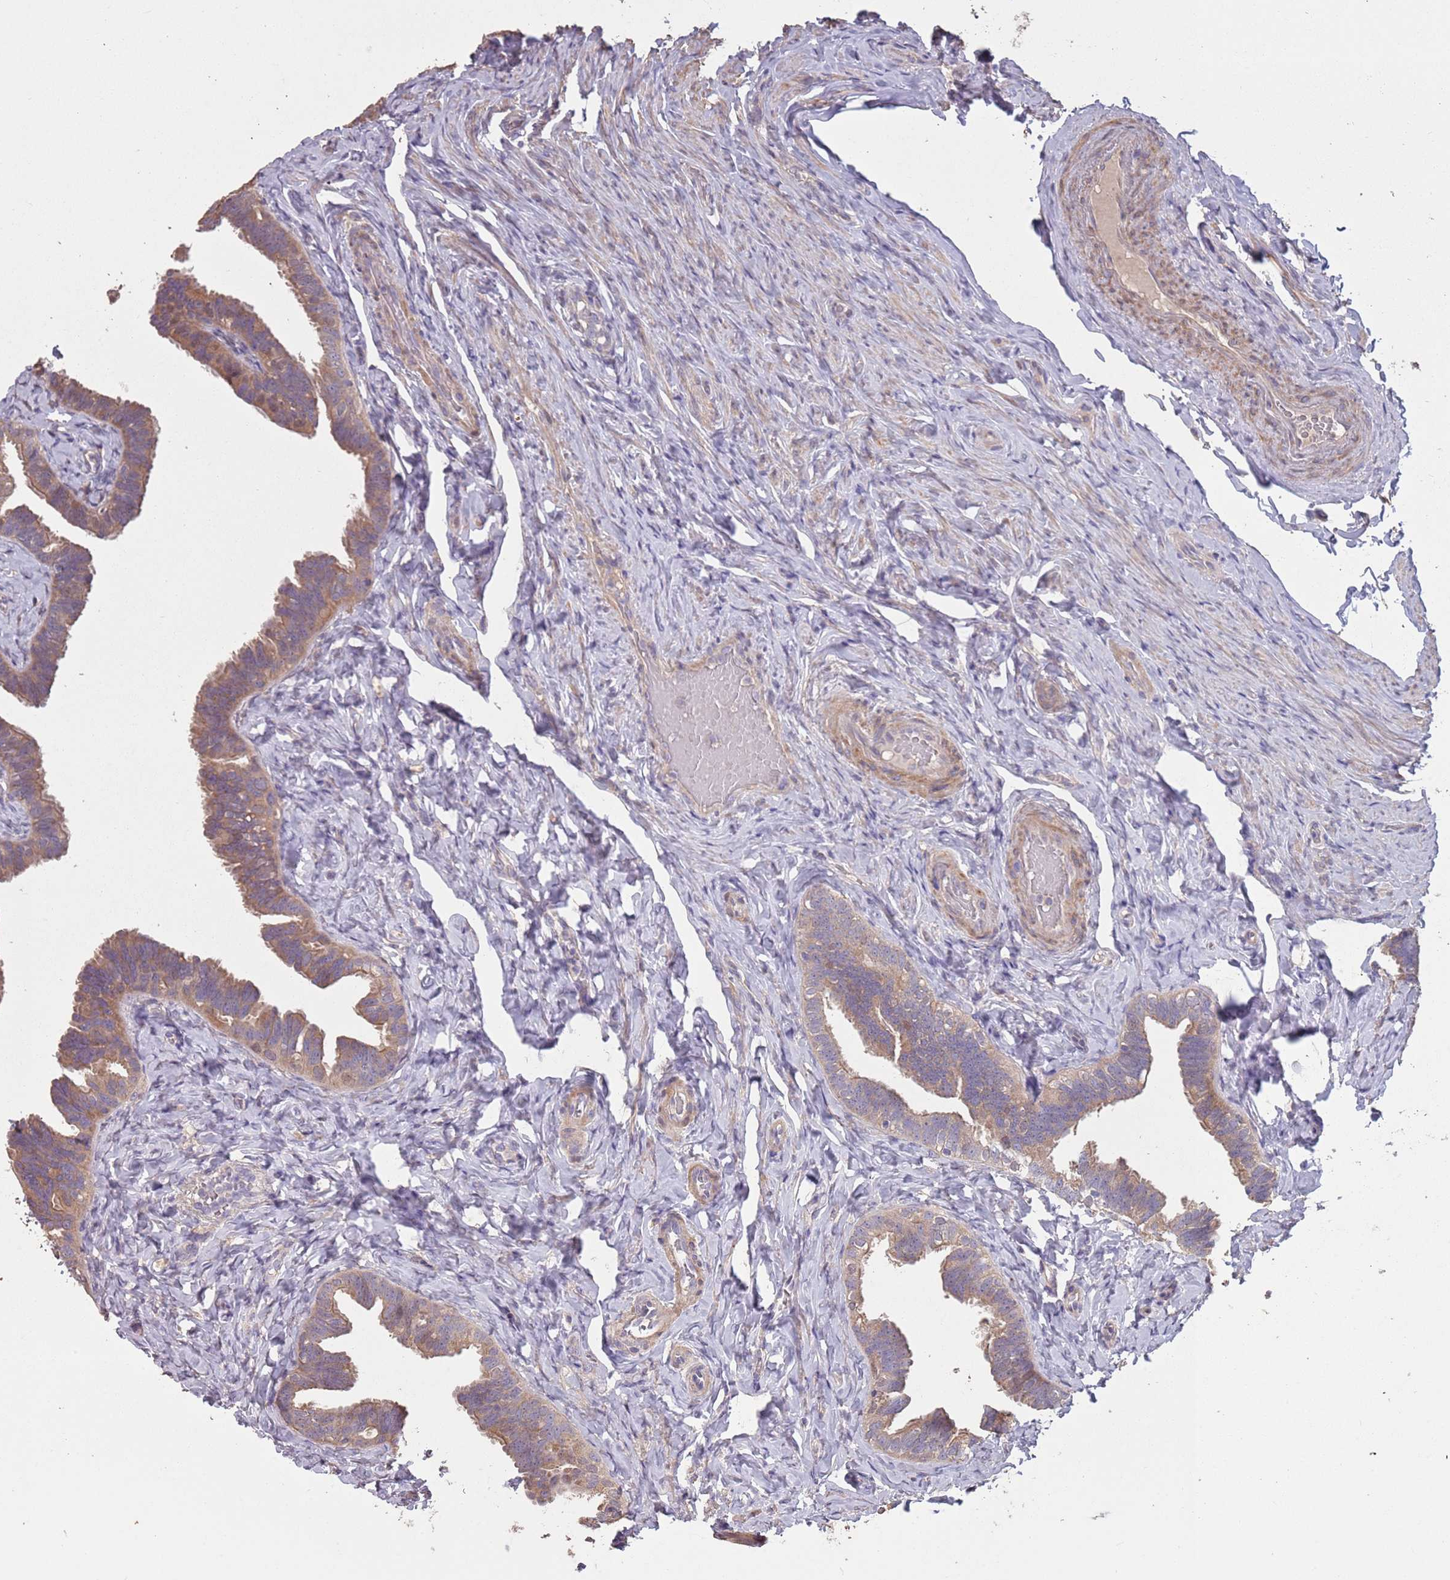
{"staining": {"intensity": "moderate", "quantity": "25%-75%", "location": "cytoplasmic/membranous"}, "tissue": "fallopian tube", "cell_type": "Glandular cells", "image_type": "normal", "snomed": [{"axis": "morphology", "description": "Normal tissue, NOS"}, {"axis": "topography", "description": "Fallopian tube"}], "caption": "Moderate cytoplasmic/membranous staining is present in approximately 25%-75% of glandular cells in unremarkable fallopian tube. Using DAB (3,3'-diaminobenzidine) (brown) and hematoxylin (blue) stains, captured at high magnification using brightfield microscopy.", "gene": "MBD3L1", "patient": {"sex": "female", "age": 65}}